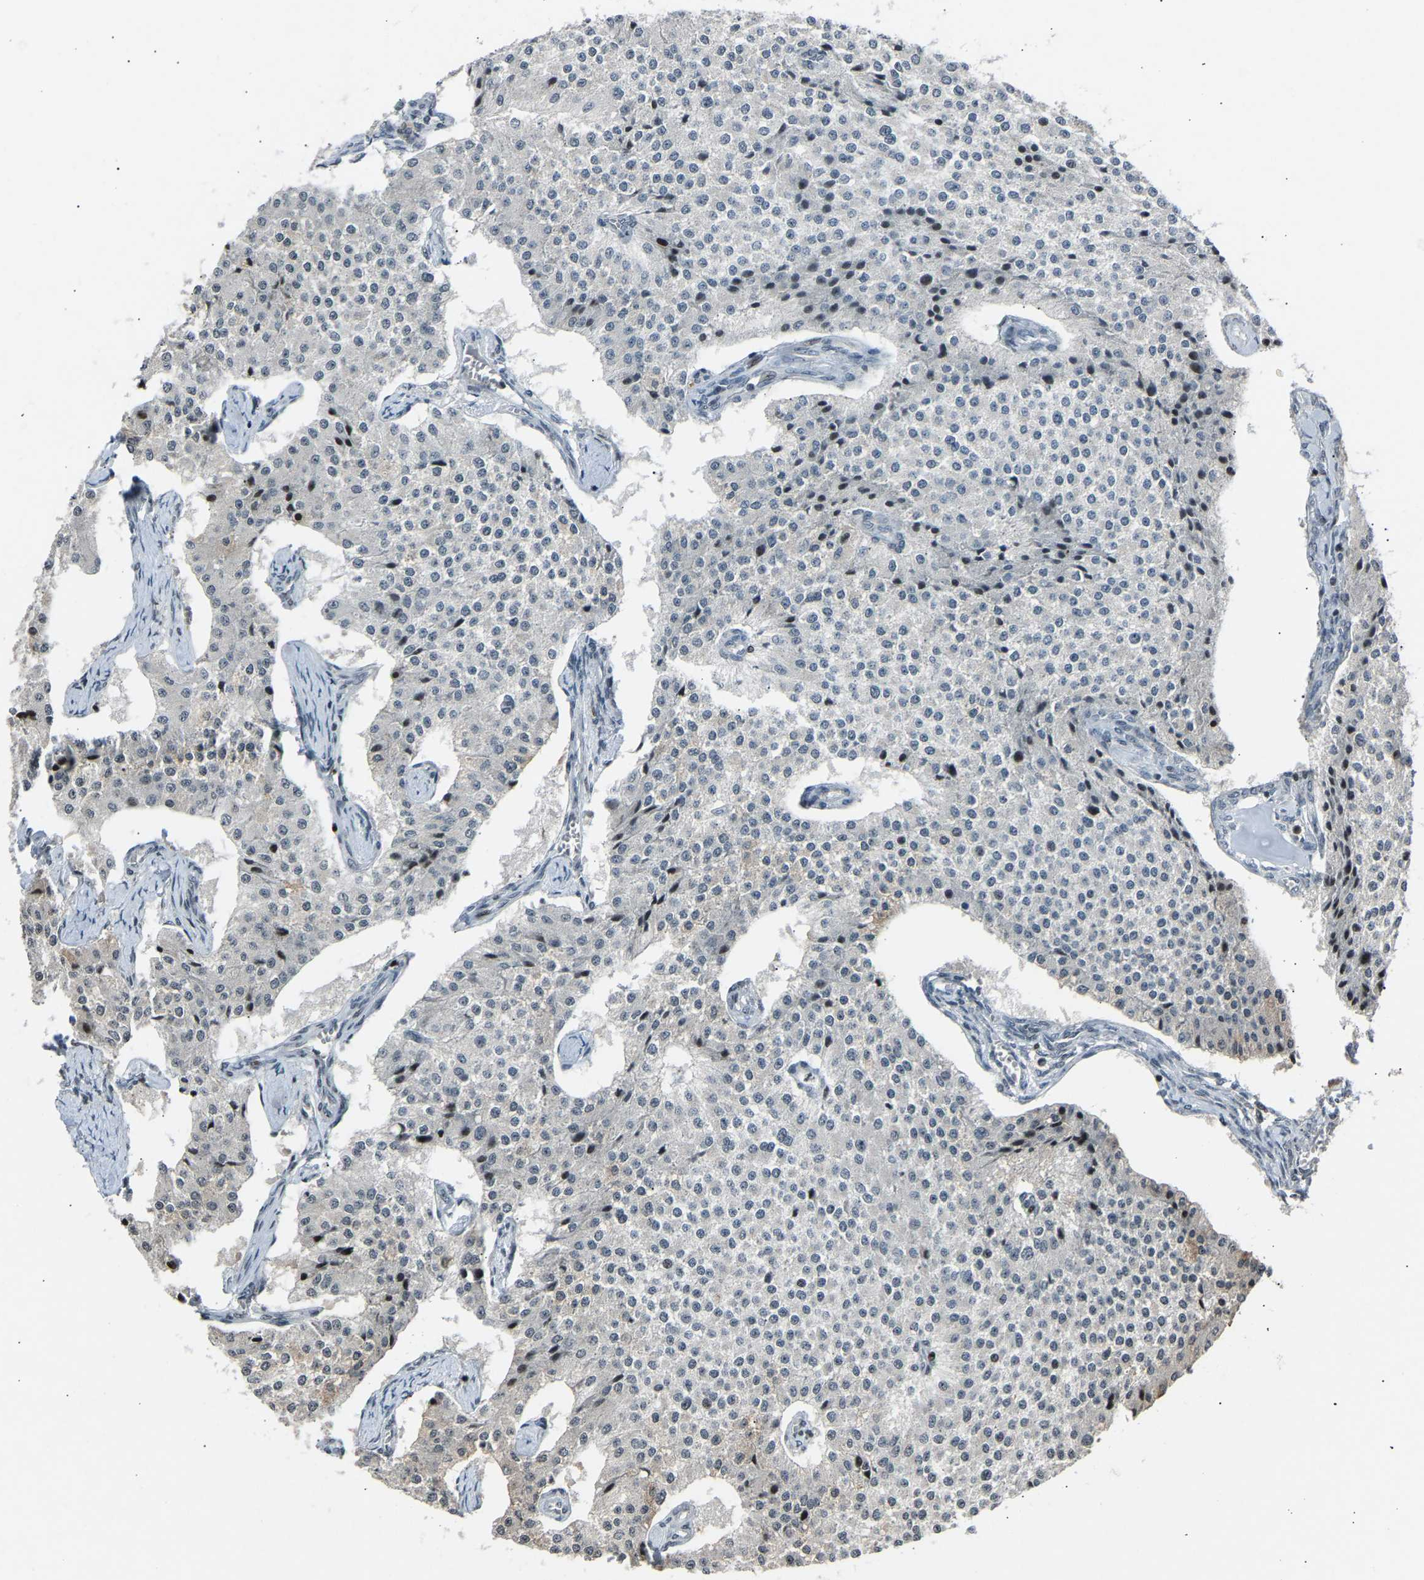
{"staining": {"intensity": "negative", "quantity": "none", "location": "none"}, "tissue": "carcinoid", "cell_type": "Tumor cells", "image_type": "cancer", "snomed": [{"axis": "morphology", "description": "Carcinoid, malignant, NOS"}, {"axis": "topography", "description": "Colon"}], "caption": "Tumor cells show no significant protein positivity in carcinoid.", "gene": "SLIRP", "patient": {"sex": "female", "age": 52}}